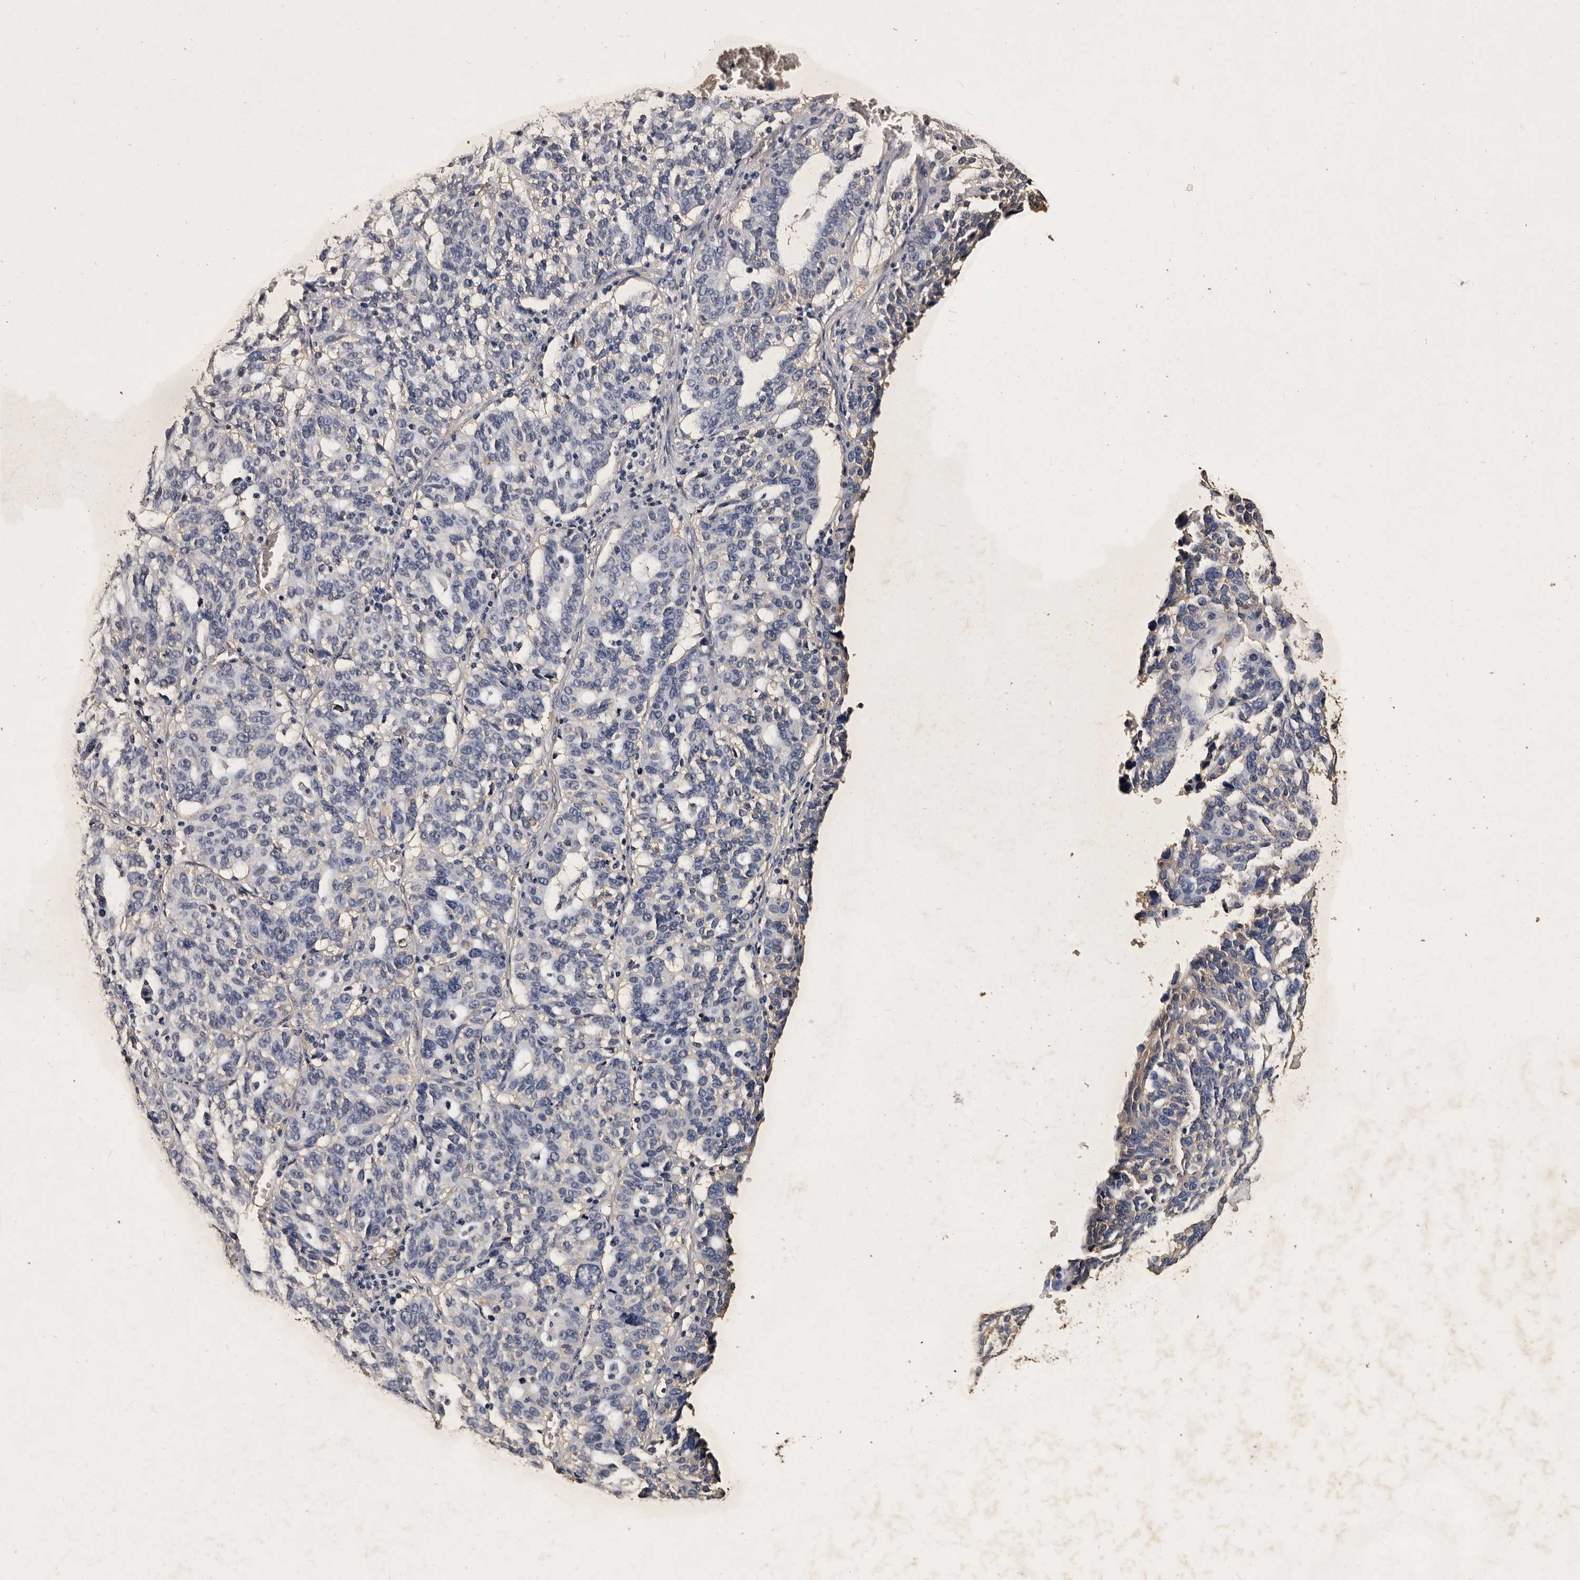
{"staining": {"intensity": "negative", "quantity": "none", "location": "none"}, "tissue": "ovarian cancer", "cell_type": "Tumor cells", "image_type": "cancer", "snomed": [{"axis": "morphology", "description": "Cystadenocarcinoma, serous, NOS"}, {"axis": "topography", "description": "Ovary"}], "caption": "High magnification brightfield microscopy of ovarian cancer stained with DAB (3,3'-diaminobenzidine) (brown) and counterstained with hematoxylin (blue): tumor cells show no significant positivity.", "gene": "PARS2", "patient": {"sex": "female", "age": 59}}